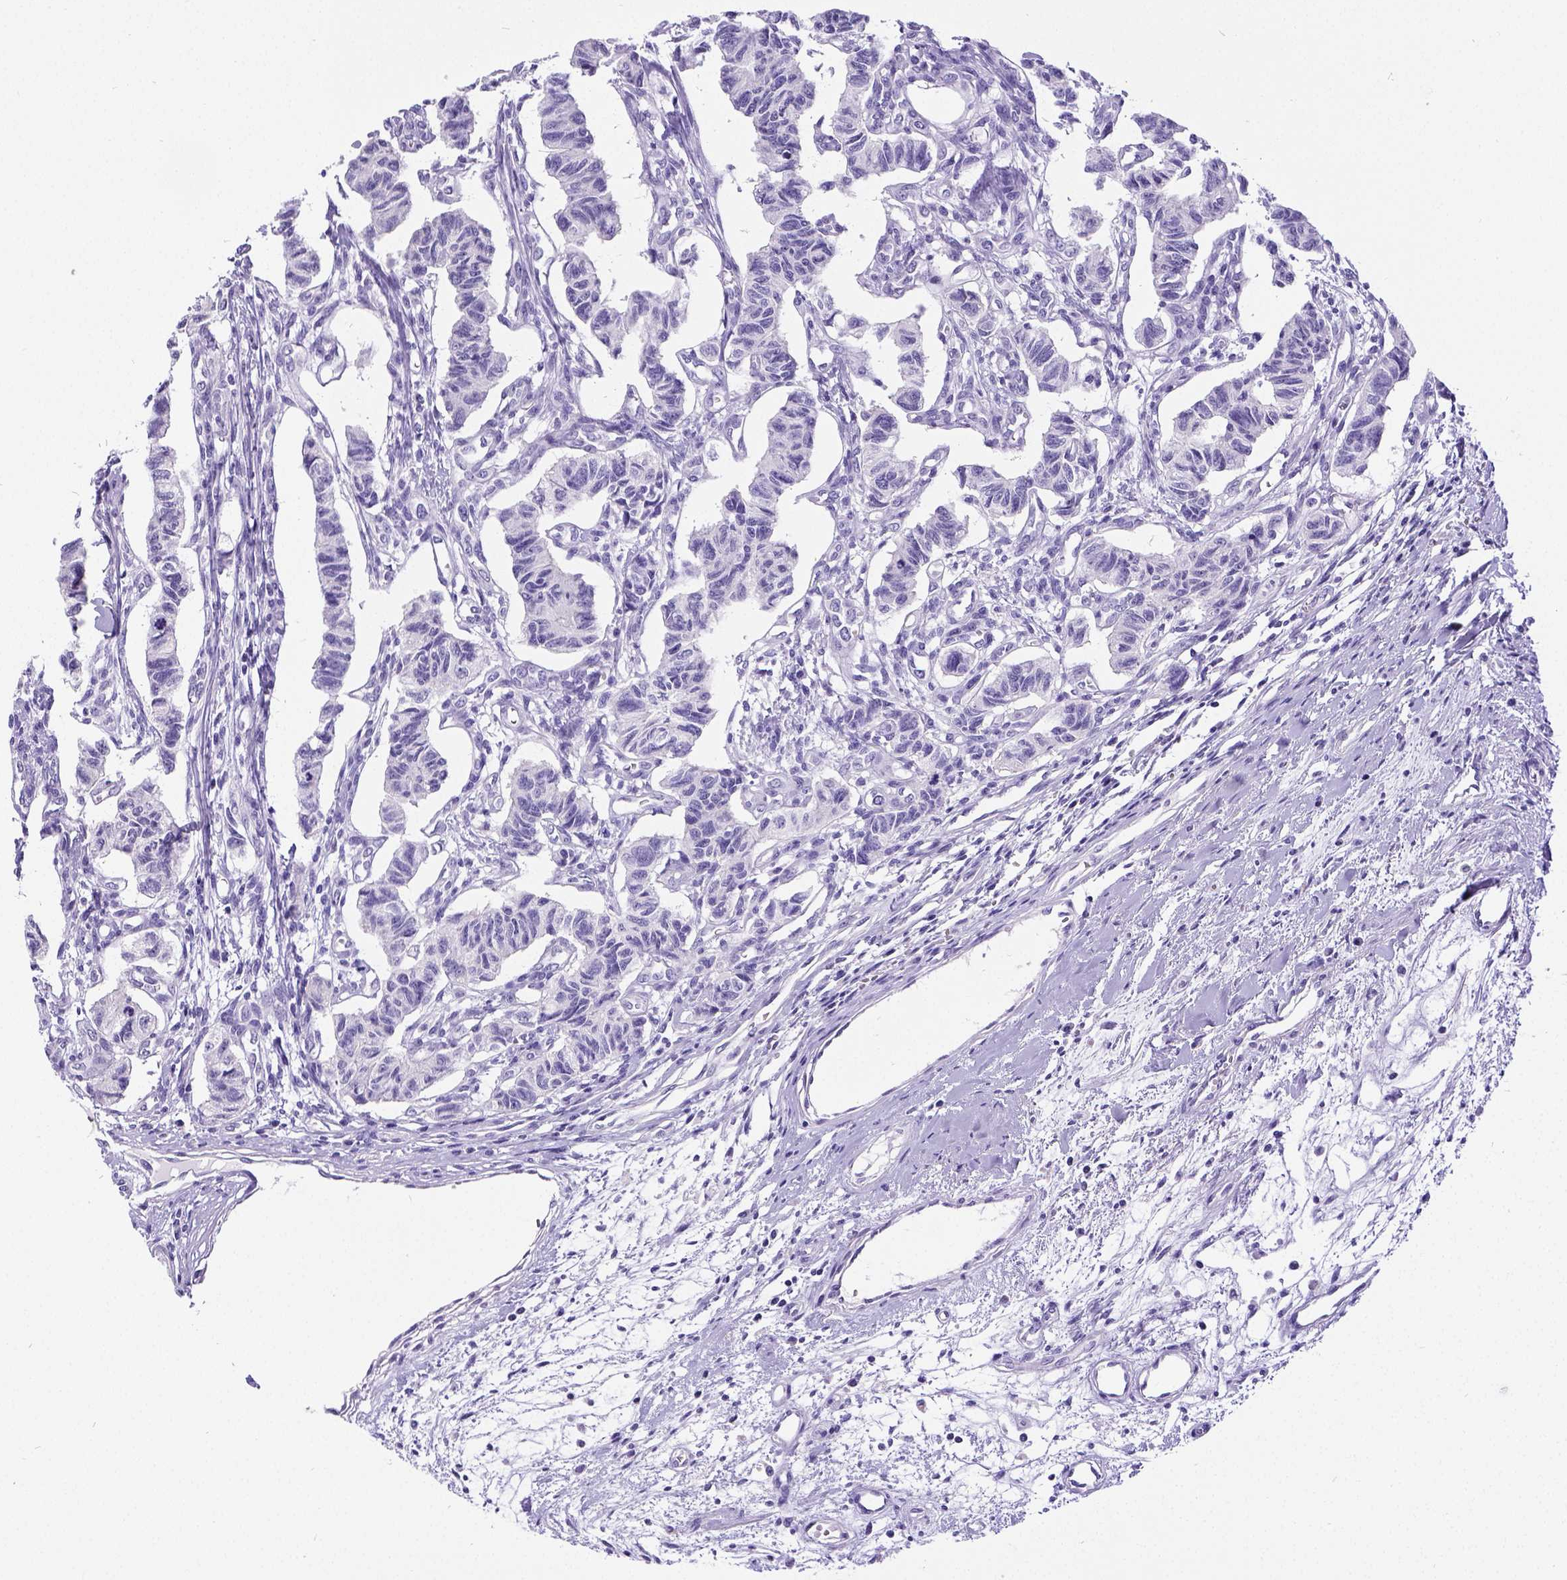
{"staining": {"intensity": "negative", "quantity": "none", "location": "none"}, "tissue": "carcinoid", "cell_type": "Tumor cells", "image_type": "cancer", "snomed": [{"axis": "morphology", "description": "Carcinoid, malignant, NOS"}, {"axis": "topography", "description": "Kidney"}], "caption": "Immunohistochemistry (IHC) photomicrograph of malignant carcinoid stained for a protein (brown), which displays no positivity in tumor cells.", "gene": "SATB2", "patient": {"sex": "female", "age": 41}}